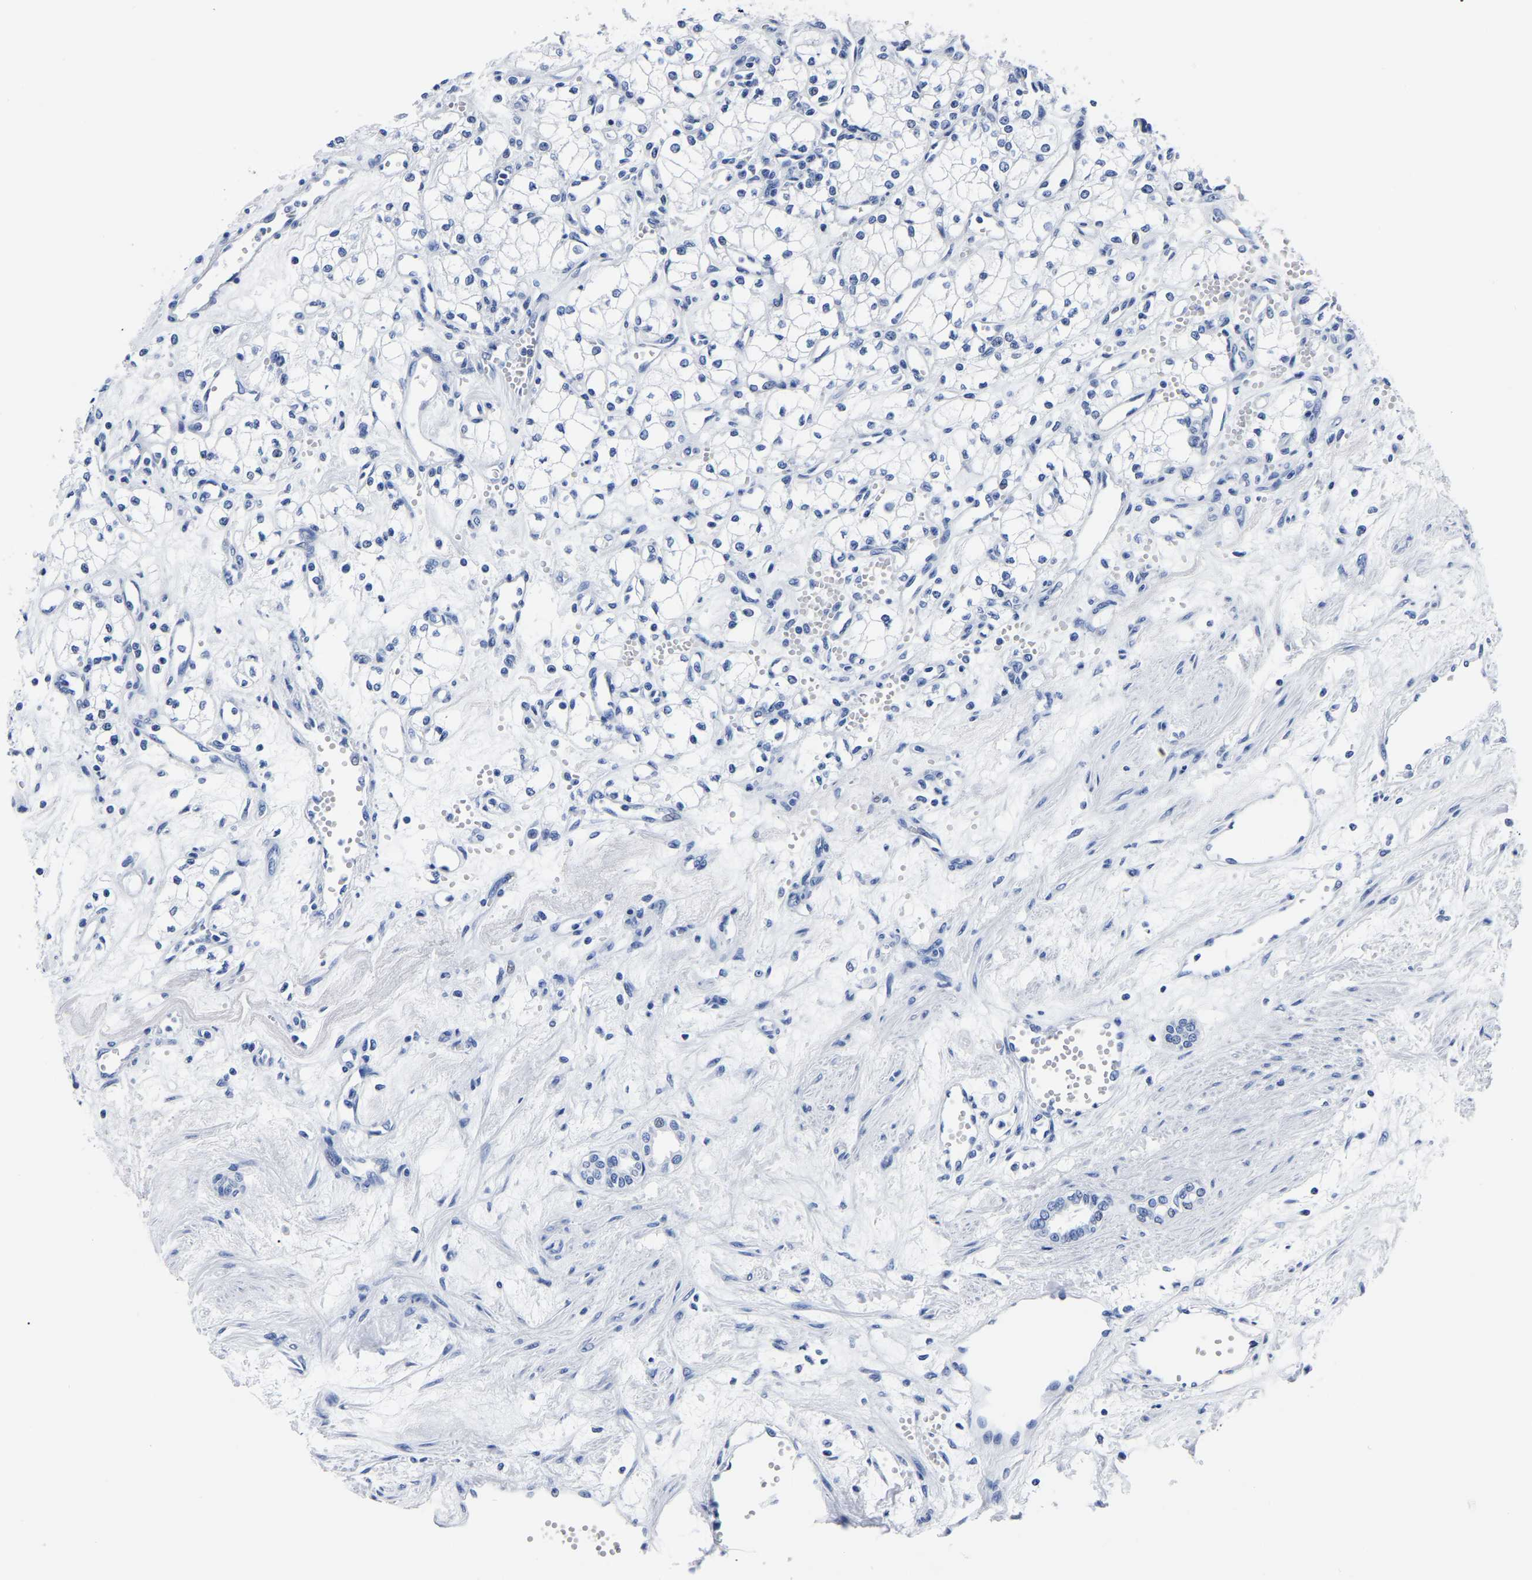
{"staining": {"intensity": "negative", "quantity": "none", "location": "none"}, "tissue": "renal cancer", "cell_type": "Tumor cells", "image_type": "cancer", "snomed": [{"axis": "morphology", "description": "Adenocarcinoma, NOS"}, {"axis": "topography", "description": "Kidney"}], "caption": "Immunohistochemistry histopathology image of human renal cancer (adenocarcinoma) stained for a protein (brown), which demonstrates no expression in tumor cells. (DAB immunohistochemistry (IHC) with hematoxylin counter stain).", "gene": "IMPG2", "patient": {"sex": "male", "age": 59}}